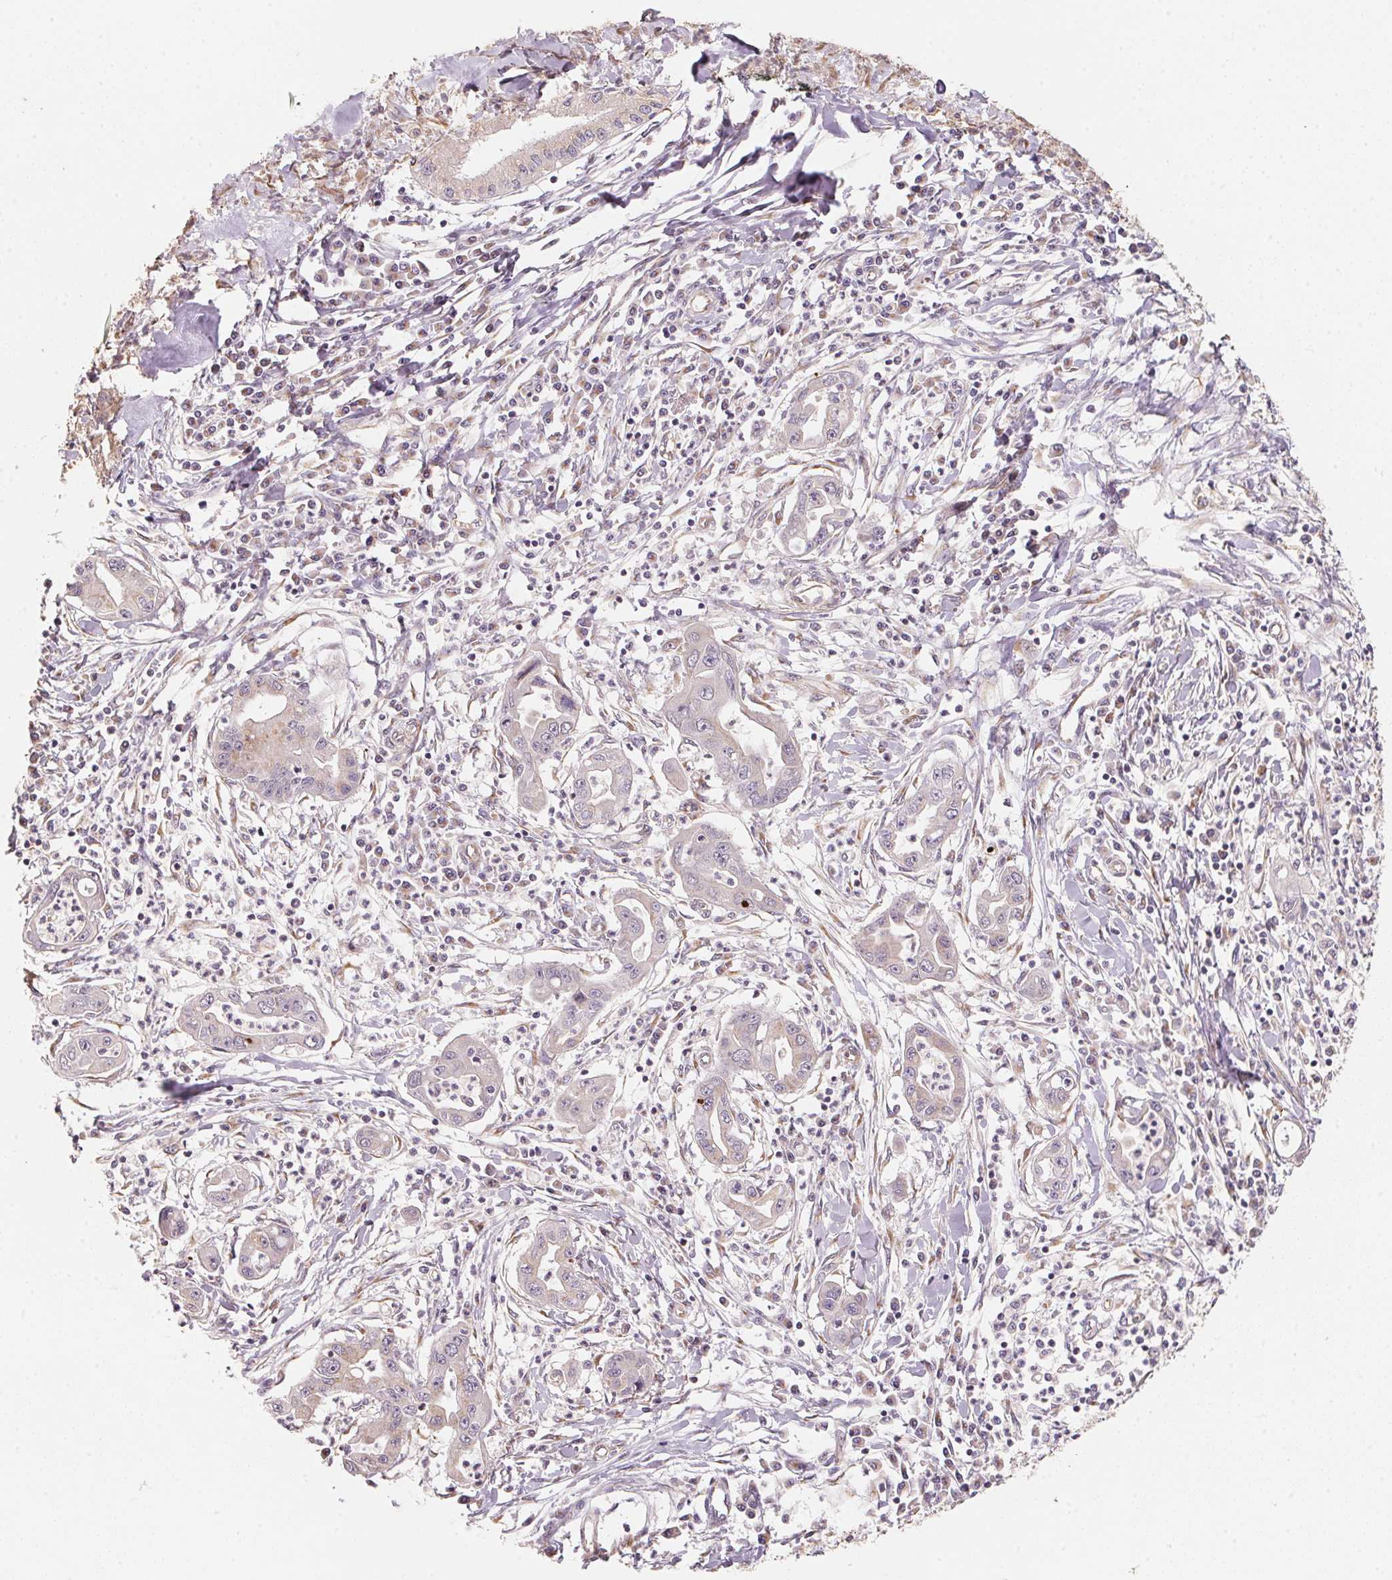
{"staining": {"intensity": "weak", "quantity": "<25%", "location": "cytoplasmic/membranous"}, "tissue": "pancreatic cancer", "cell_type": "Tumor cells", "image_type": "cancer", "snomed": [{"axis": "morphology", "description": "Adenocarcinoma, NOS"}, {"axis": "topography", "description": "Pancreas"}], "caption": "Immunohistochemistry (IHC) of human pancreatic cancer exhibits no positivity in tumor cells. Brightfield microscopy of IHC stained with DAB (3,3'-diaminobenzidine) (brown) and hematoxylin (blue), captured at high magnification.", "gene": "TSPAN12", "patient": {"sex": "male", "age": 72}}